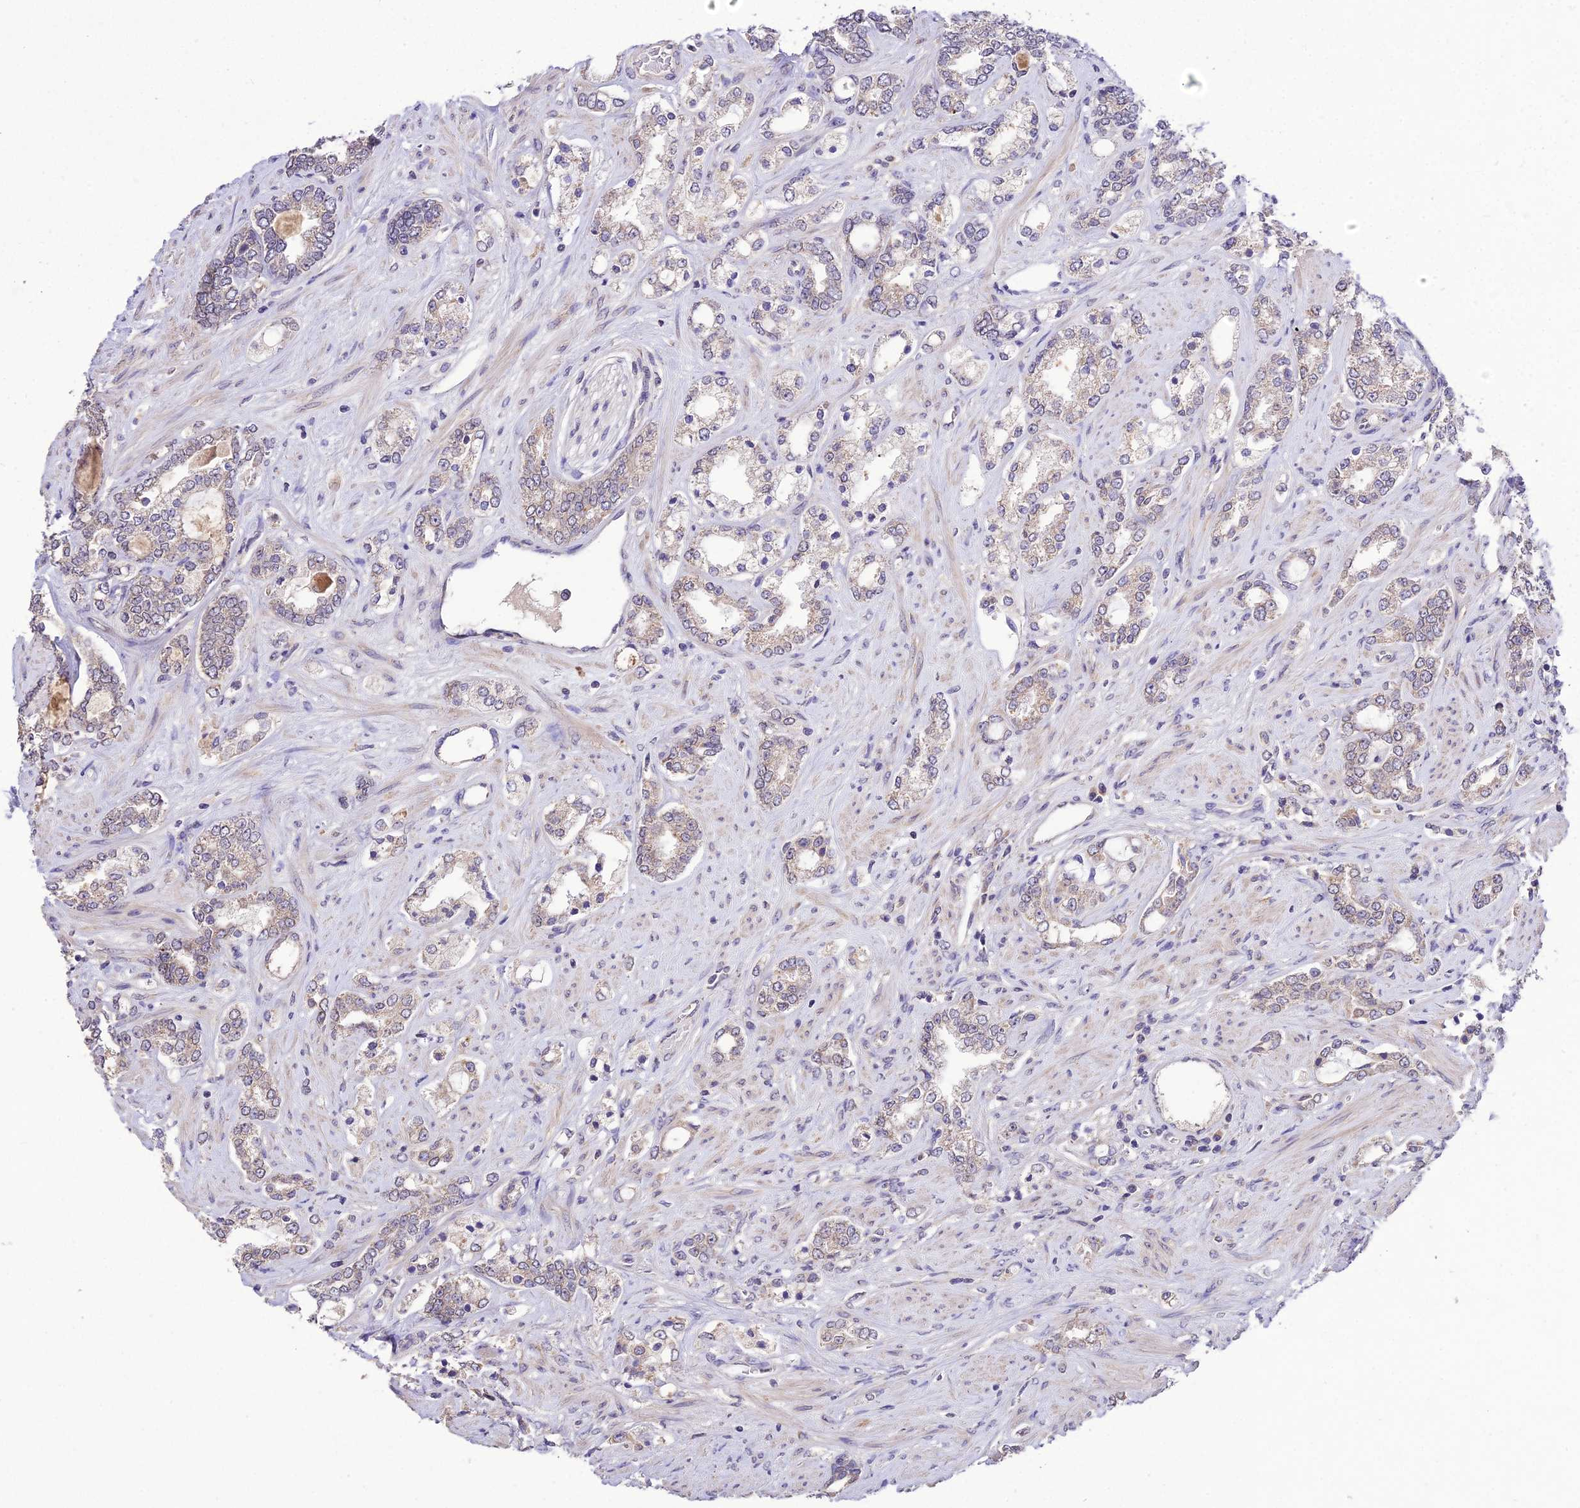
{"staining": {"intensity": "weak", "quantity": "25%-75%", "location": "cytoplasmic/membranous"}, "tissue": "prostate cancer", "cell_type": "Tumor cells", "image_type": "cancer", "snomed": [{"axis": "morphology", "description": "Adenocarcinoma, High grade"}, {"axis": "topography", "description": "Prostate"}], "caption": "Immunohistochemistry micrograph of neoplastic tissue: human prostate adenocarcinoma (high-grade) stained using IHC demonstrates low levels of weak protein expression localized specifically in the cytoplasmic/membranous of tumor cells, appearing as a cytoplasmic/membranous brown color.", "gene": "PGK1", "patient": {"sex": "male", "age": 64}}